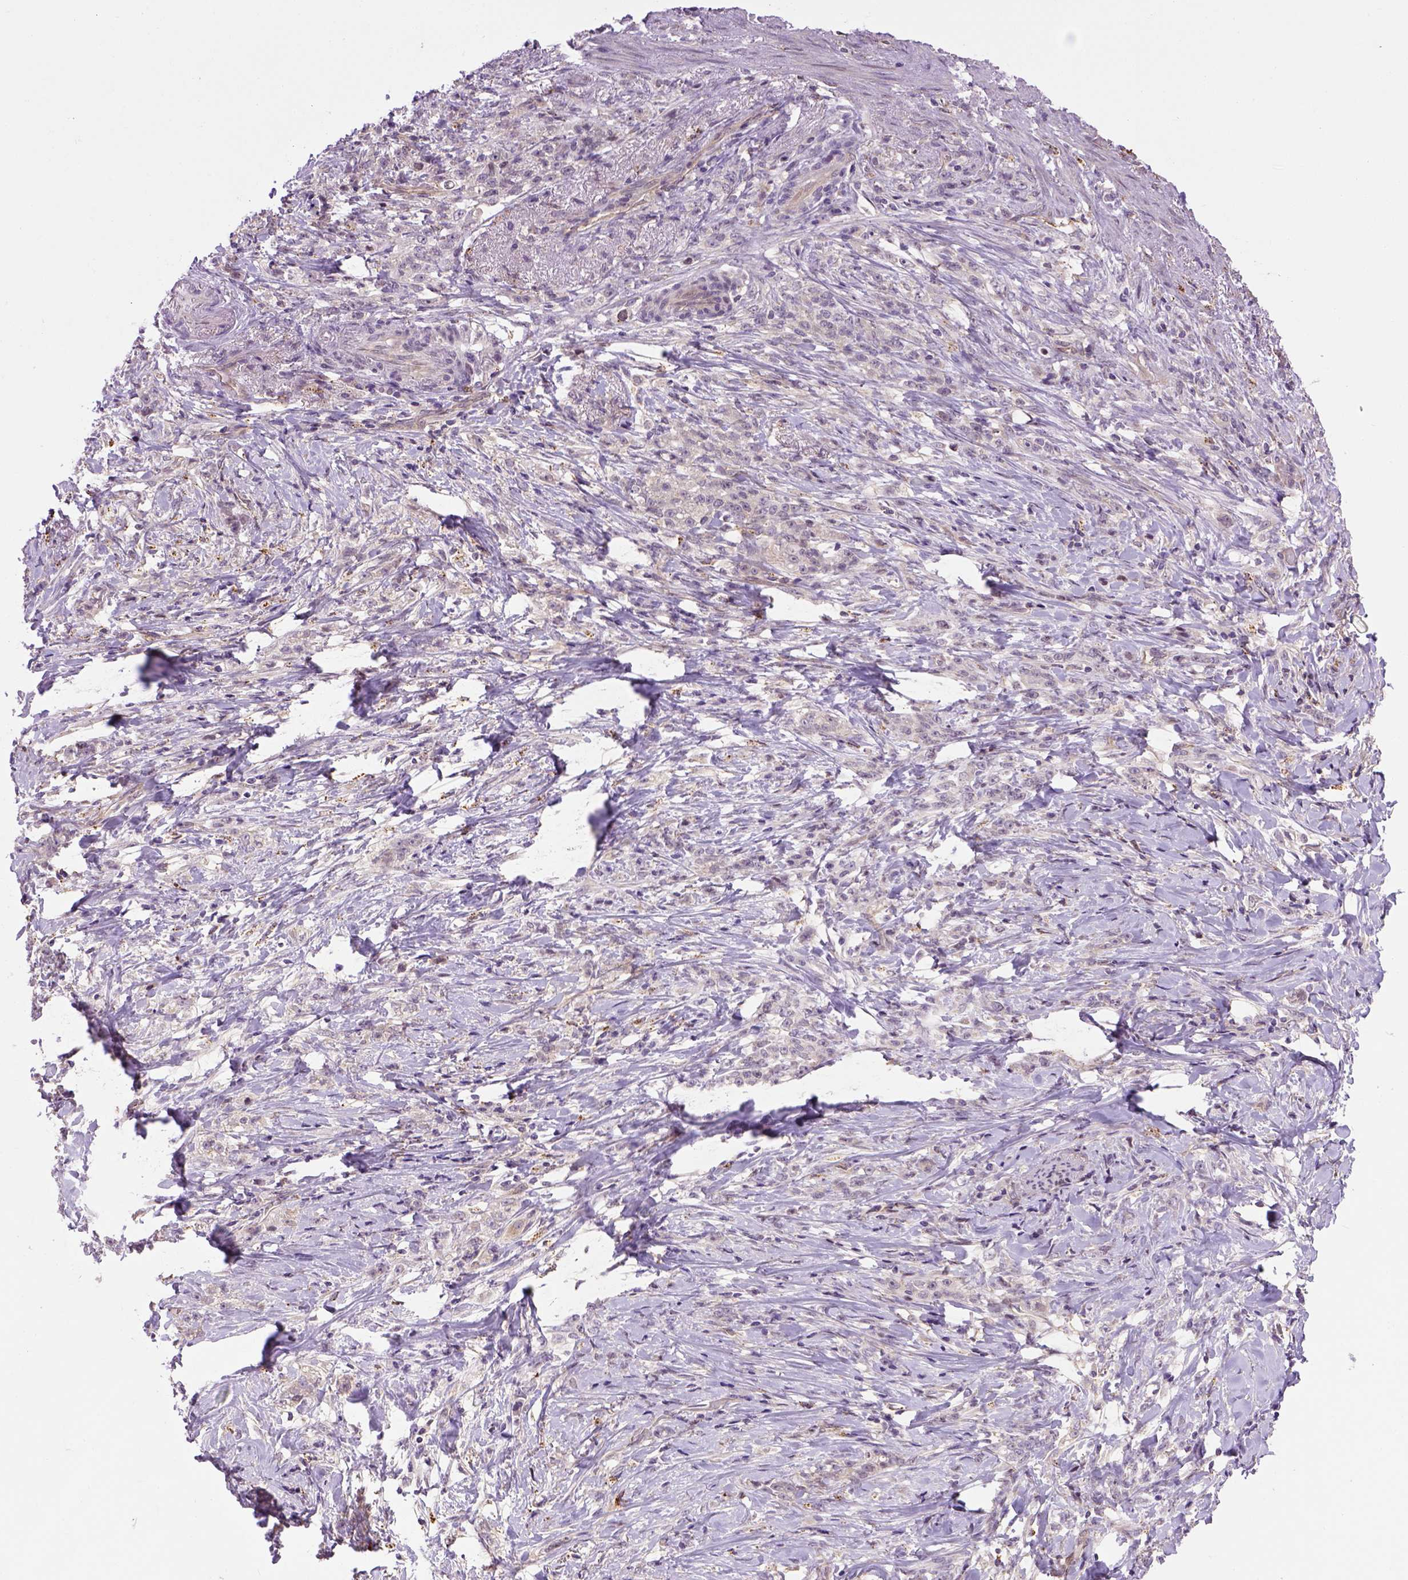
{"staining": {"intensity": "negative", "quantity": "none", "location": "none"}, "tissue": "stomach cancer", "cell_type": "Tumor cells", "image_type": "cancer", "snomed": [{"axis": "morphology", "description": "Adenocarcinoma, NOS"}, {"axis": "topography", "description": "Stomach, lower"}], "caption": "Micrograph shows no significant protein expression in tumor cells of adenocarcinoma (stomach).", "gene": "KAZN", "patient": {"sex": "male", "age": 88}}